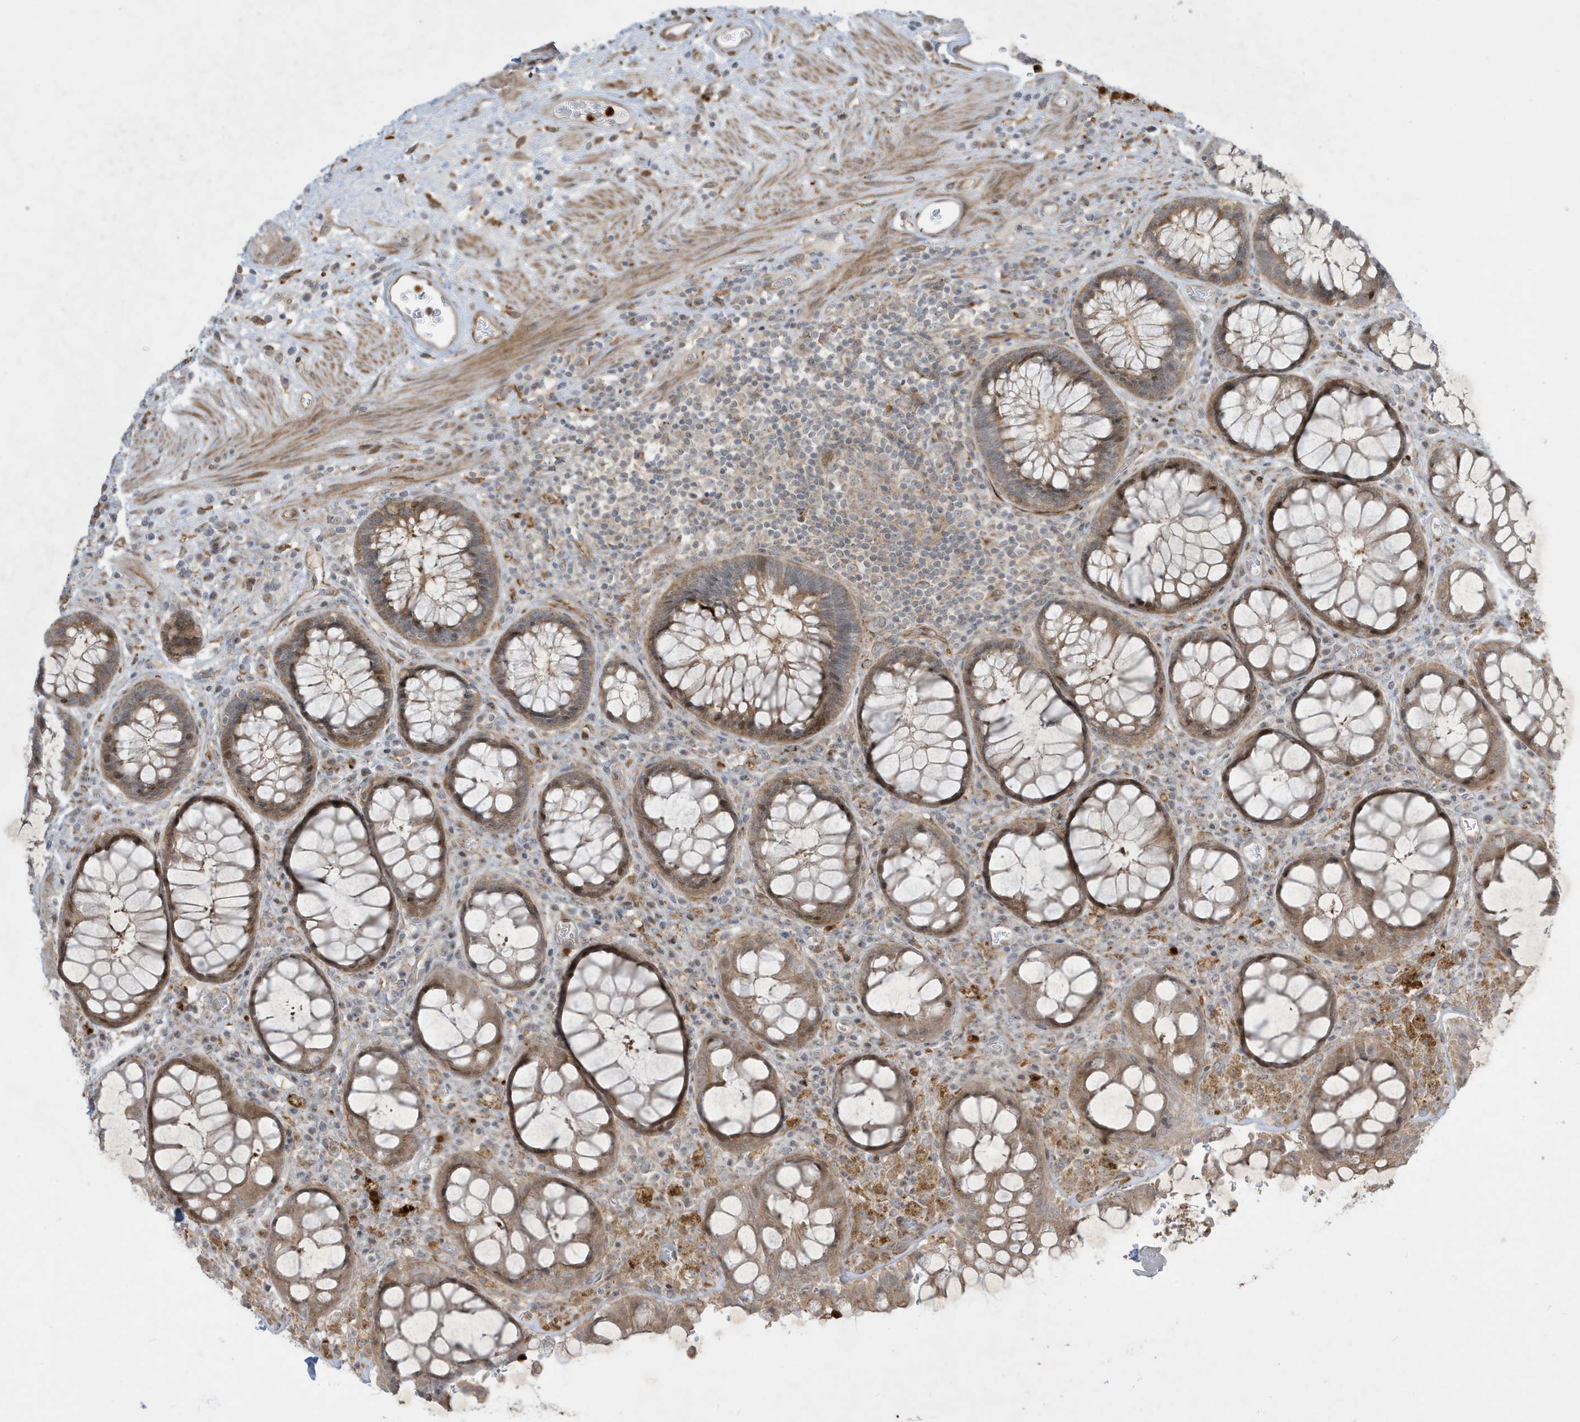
{"staining": {"intensity": "moderate", "quantity": ">75%", "location": "cytoplasmic/membranous"}, "tissue": "rectum", "cell_type": "Glandular cells", "image_type": "normal", "snomed": [{"axis": "morphology", "description": "Normal tissue, NOS"}, {"axis": "topography", "description": "Rectum"}], "caption": "Immunohistochemistry photomicrograph of unremarkable human rectum stained for a protein (brown), which reveals medium levels of moderate cytoplasmic/membranous positivity in approximately >75% of glandular cells.", "gene": "IFT57", "patient": {"sex": "male", "age": 64}}